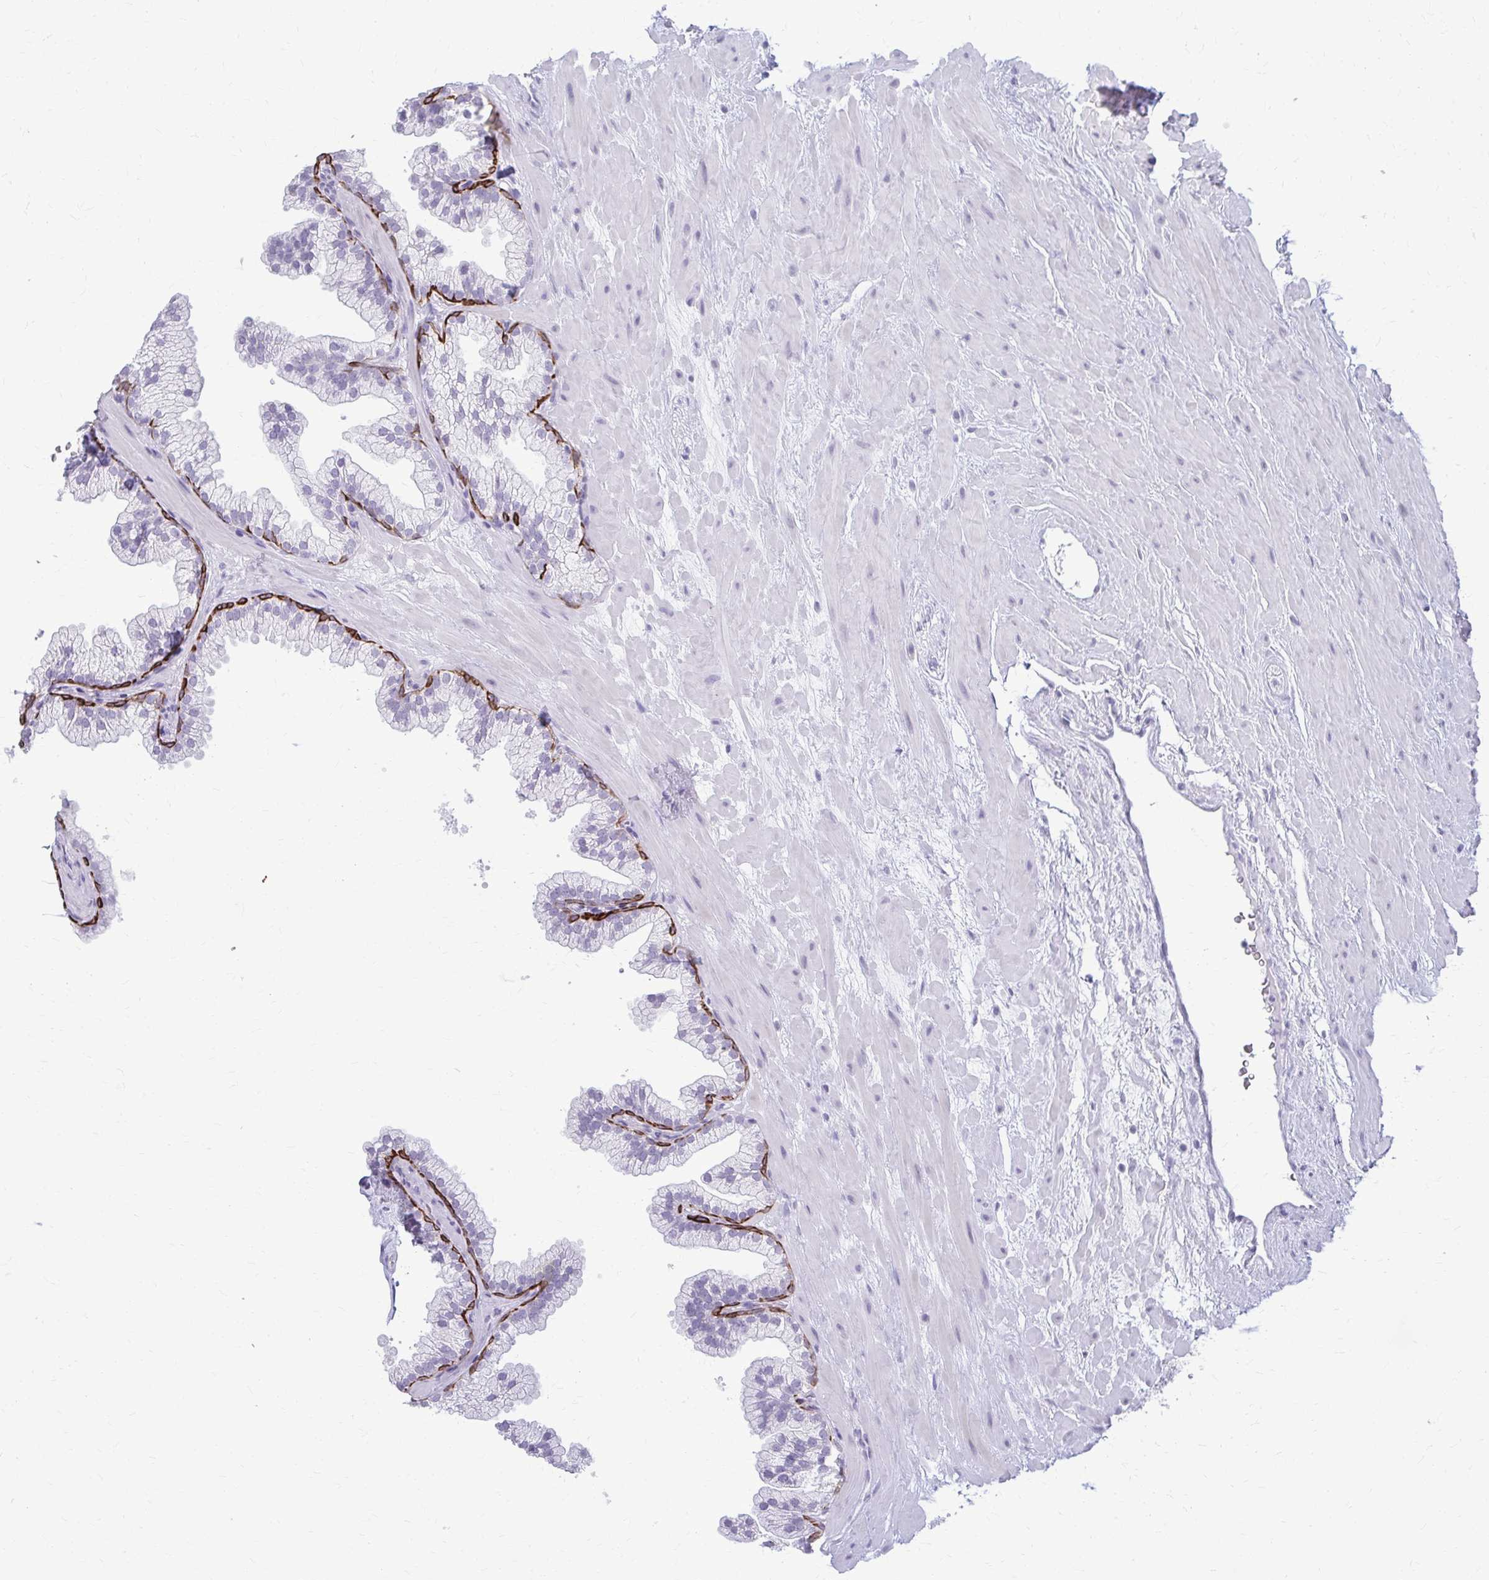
{"staining": {"intensity": "strong", "quantity": "<25%", "location": "cytoplasmic/membranous"}, "tissue": "prostate", "cell_type": "Glandular cells", "image_type": "normal", "snomed": [{"axis": "morphology", "description": "Normal tissue, NOS"}, {"axis": "topography", "description": "Prostate"}, {"axis": "topography", "description": "Peripheral nerve tissue"}], "caption": "The histopathology image exhibits a brown stain indicating the presence of a protein in the cytoplasmic/membranous of glandular cells in prostate.", "gene": "KRT5", "patient": {"sex": "male", "age": 61}}